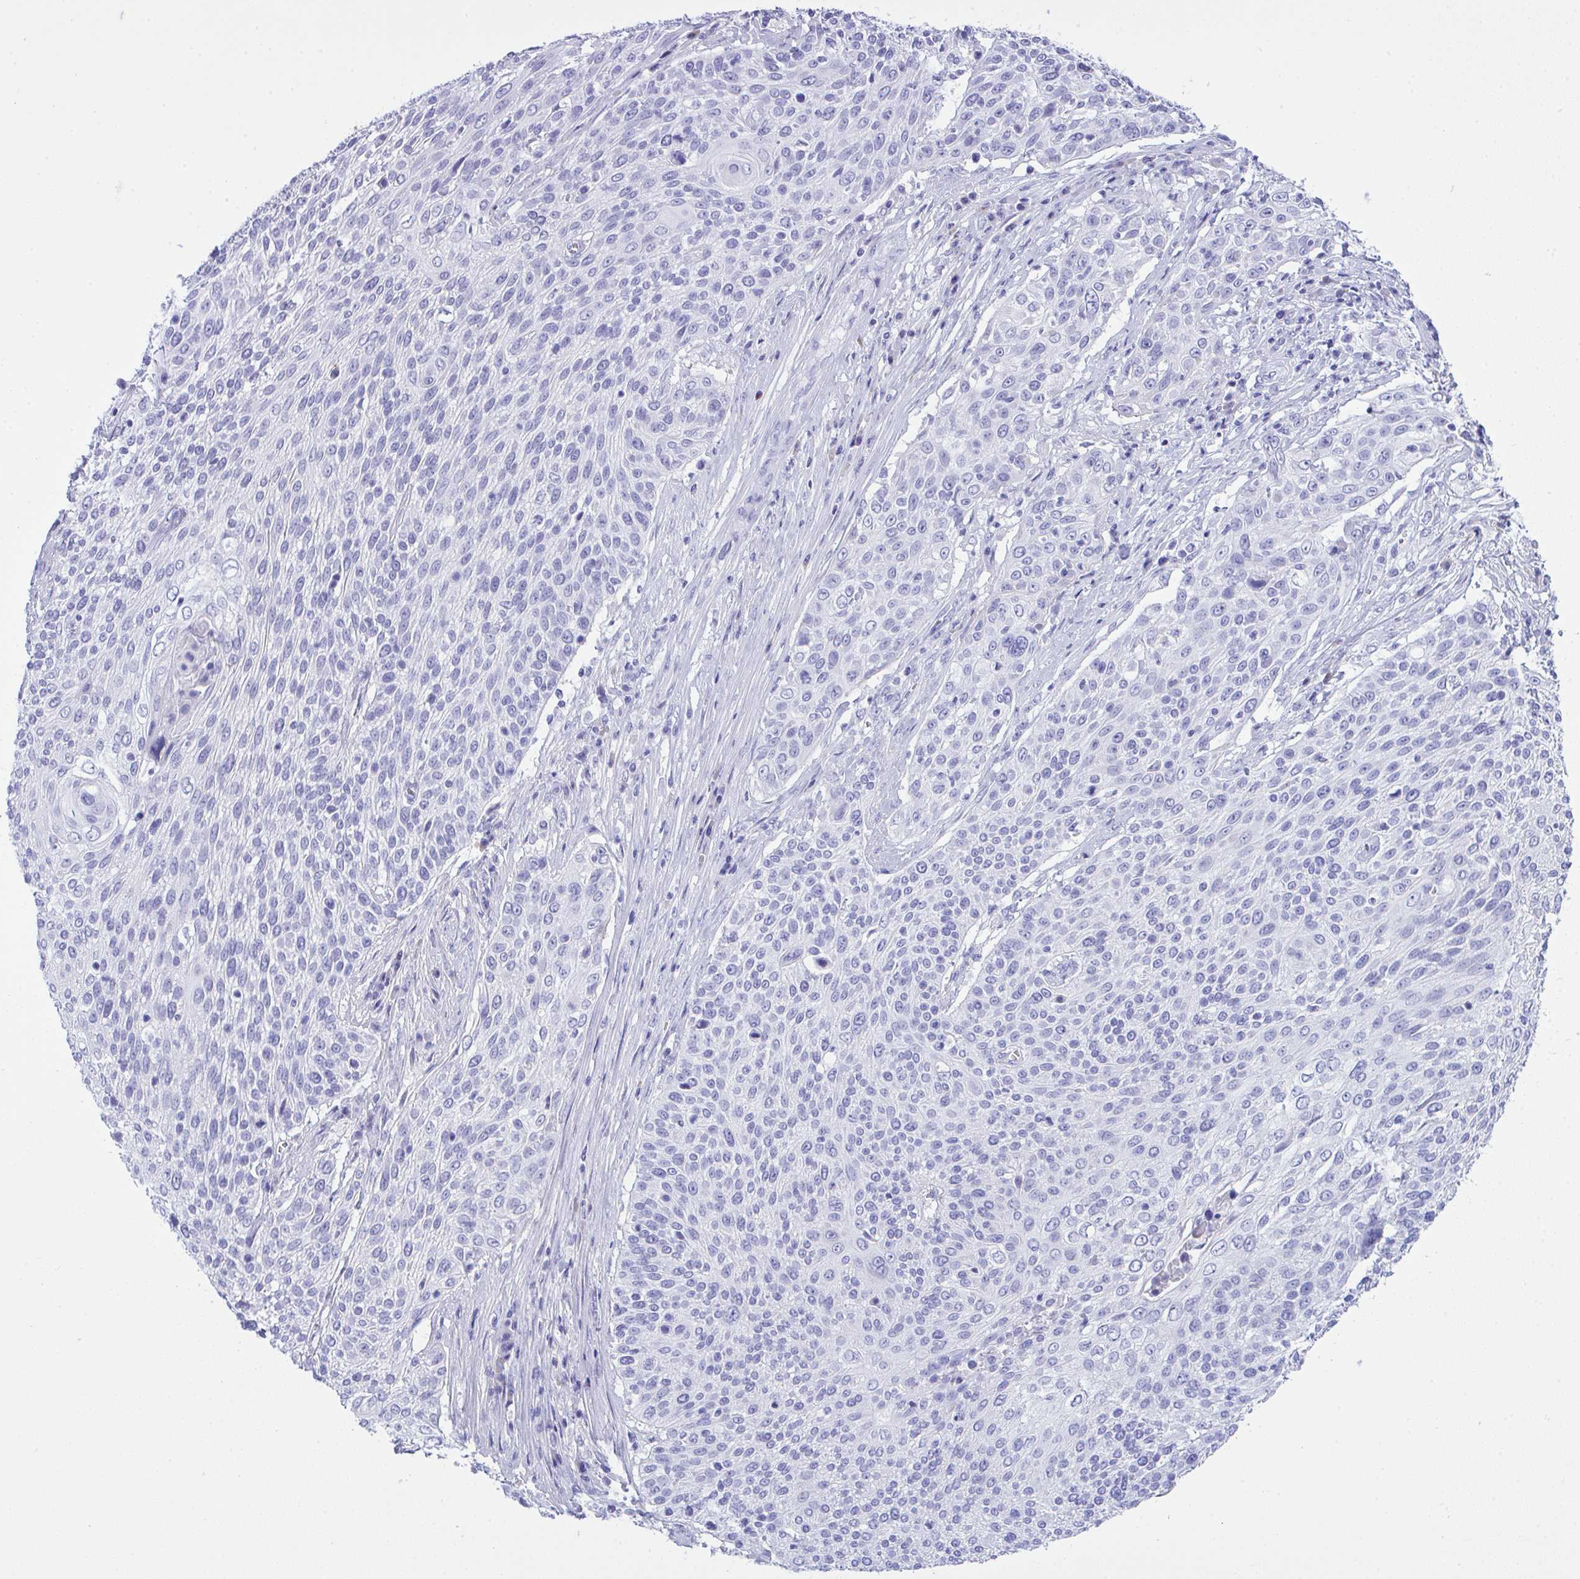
{"staining": {"intensity": "negative", "quantity": "none", "location": "none"}, "tissue": "cervical cancer", "cell_type": "Tumor cells", "image_type": "cancer", "snomed": [{"axis": "morphology", "description": "Squamous cell carcinoma, NOS"}, {"axis": "topography", "description": "Cervix"}], "caption": "Protein analysis of cervical squamous cell carcinoma shows no significant staining in tumor cells.", "gene": "AKR1D1", "patient": {"sex": "female", "age": 31}}